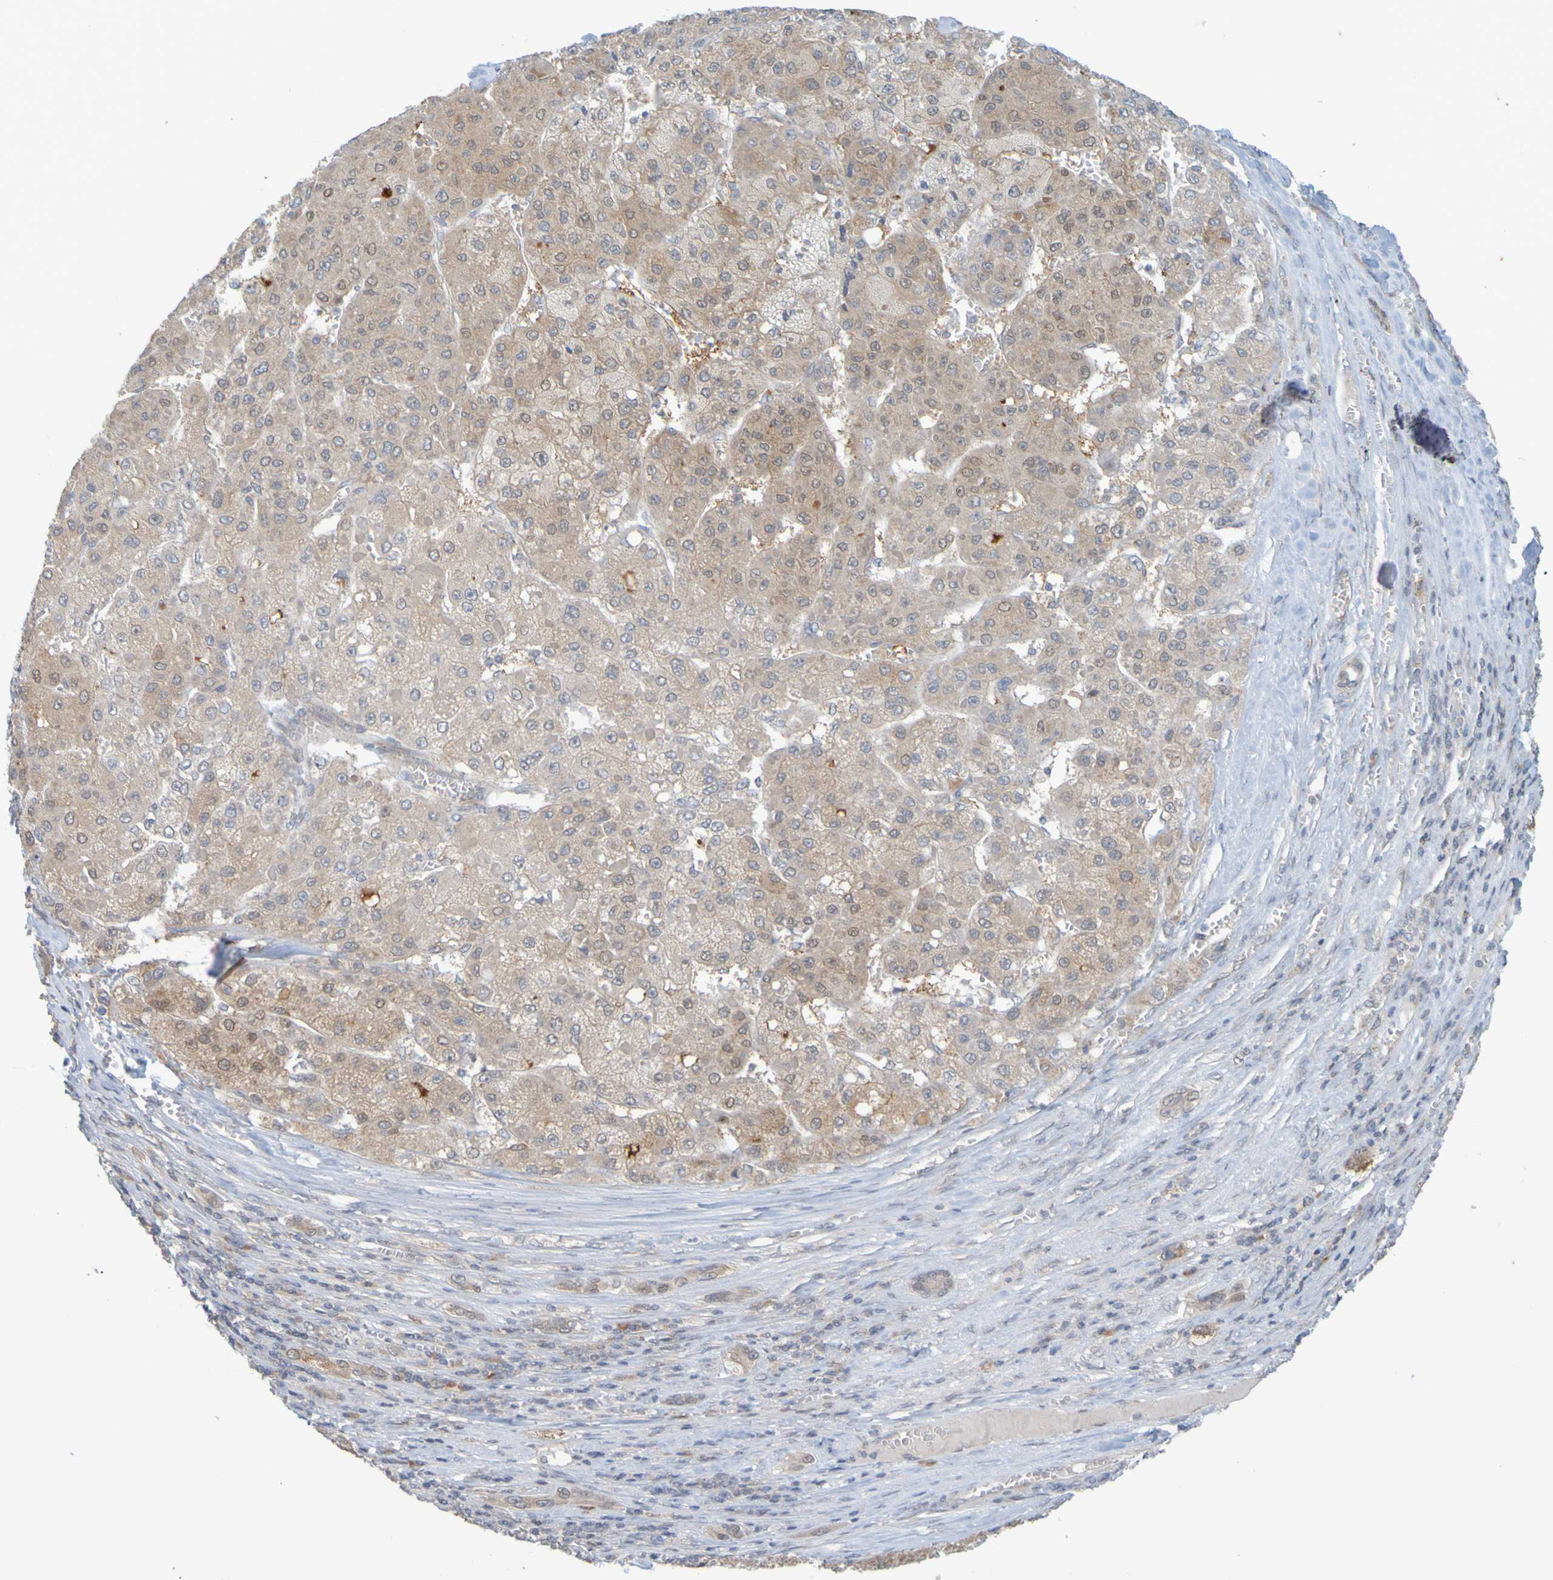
{"staining": {"intensity": "moderate", "quantity": ">75%", "location": "cytoplasmic/membranous"}, "tissue": "liver cancer", "cell_type": "Tumor cells", "image_type": "cancer", "snomed": [{"axis": "morphology", "description": "Carcinoma, Hepatocellular, NOS"}, {"axis": "topography", "description": "Liver"}], "caption": "High-magnification brightfield microscopy of liver hepatocellular carcinoma stained with DAB (3,3'-diaminobenzidine) (brown) and counterstained with hematoxylin (blue). tumor cells exhibit moderate cytoplasmic/membranous staining is identified in approximately>75% of cells.", "gene": "MOGS", "patient": {"sex": "female", "age": 73}}